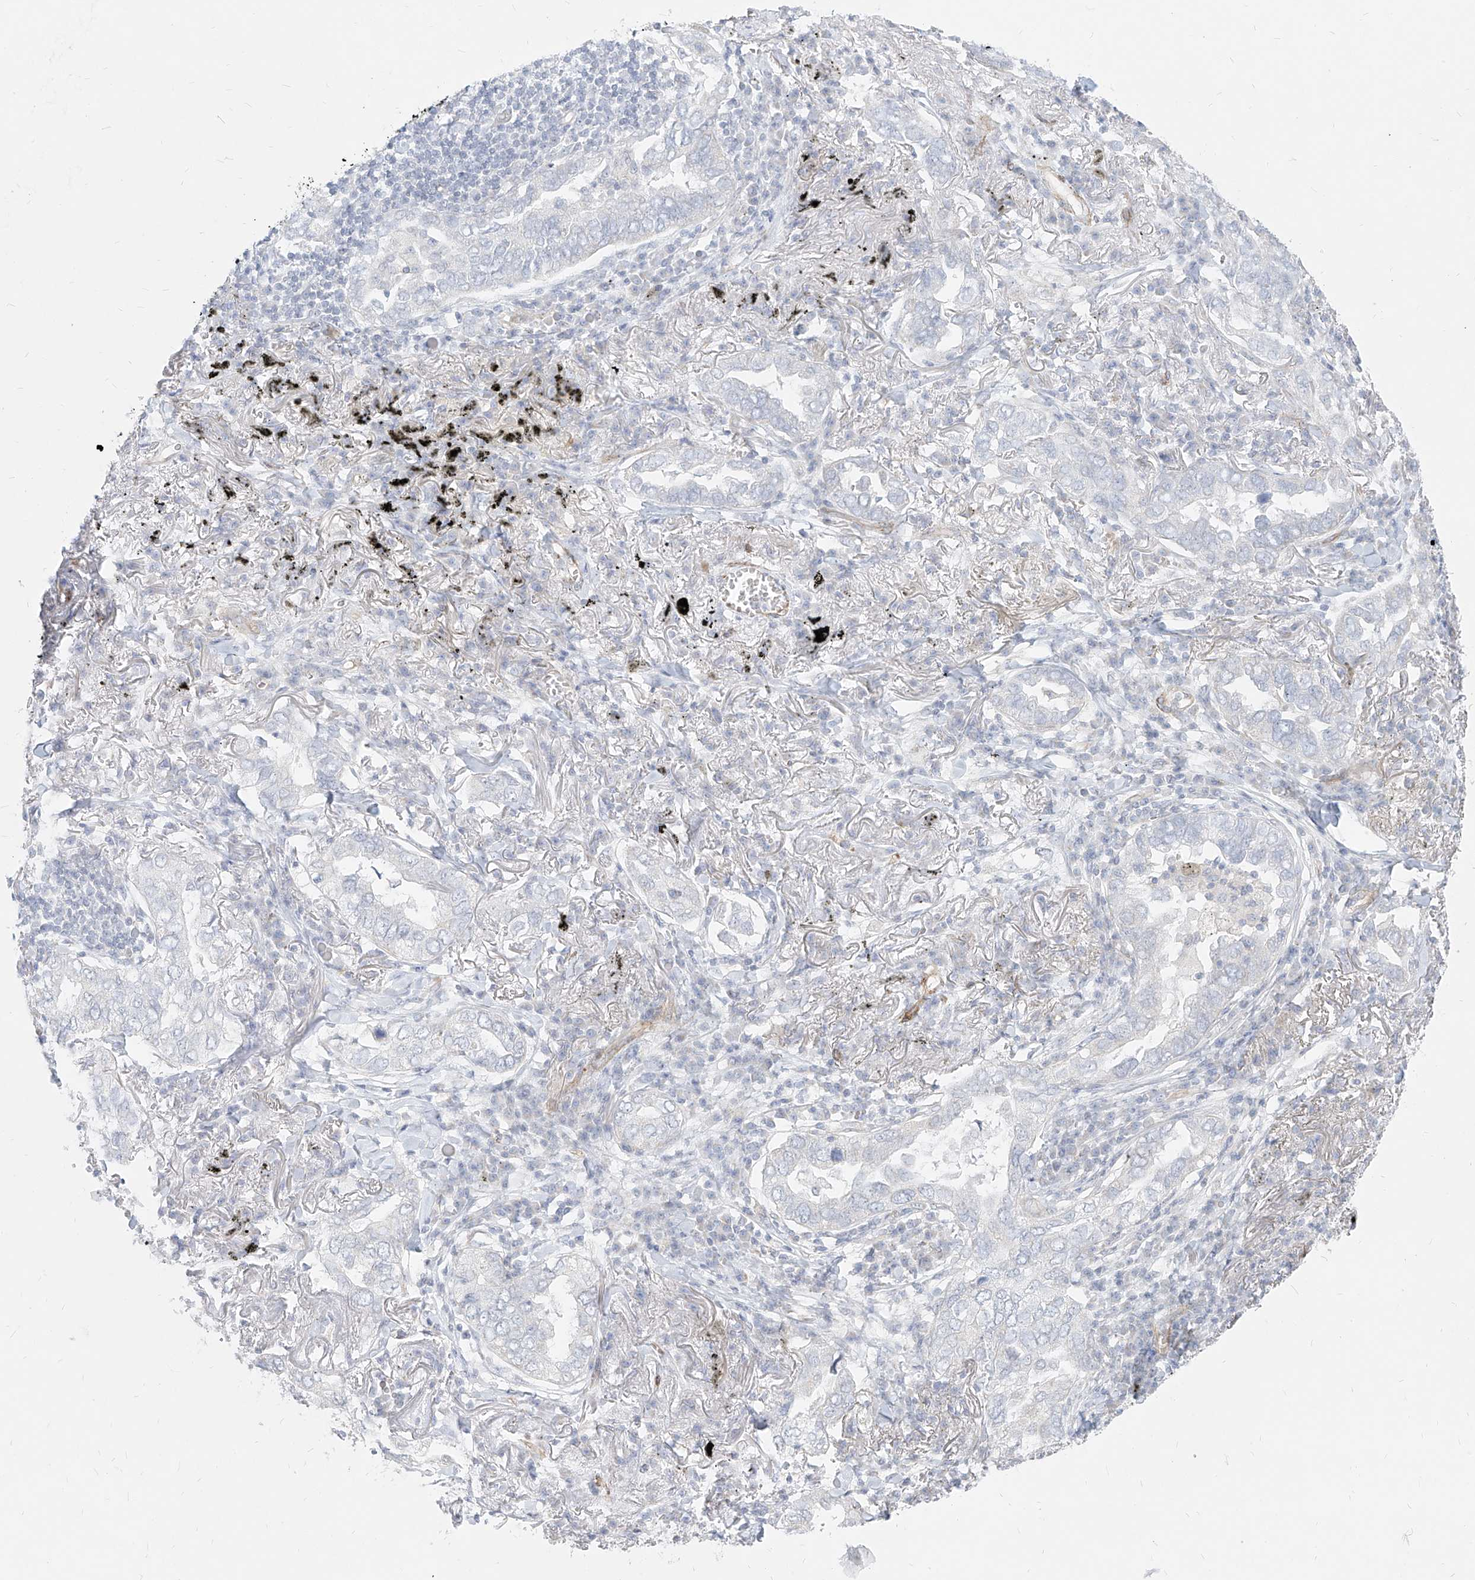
{"staining": {"intensity": "negative", "quantity": "none", "location": "none"}, "tissue": "lung cancer", "cell_type": "Tumor cells", "image_type": "cancer", "snomed": [{"axis": "morphology", "description": "Adenocarcinoma, NOS"}, {"axis": "topography", "description": "Lung"}], "caption": "Immunohistochemistry micrograph of lung cancer stained for a protein (brown), which demonstrates no staining in tumor cells. (Brightfield microscopy of DAB (3,3'-diaminobenzidine) IHC at high magnification).", "gene": "ITPKB", "patient": {"sex": "male", "age": 65}}